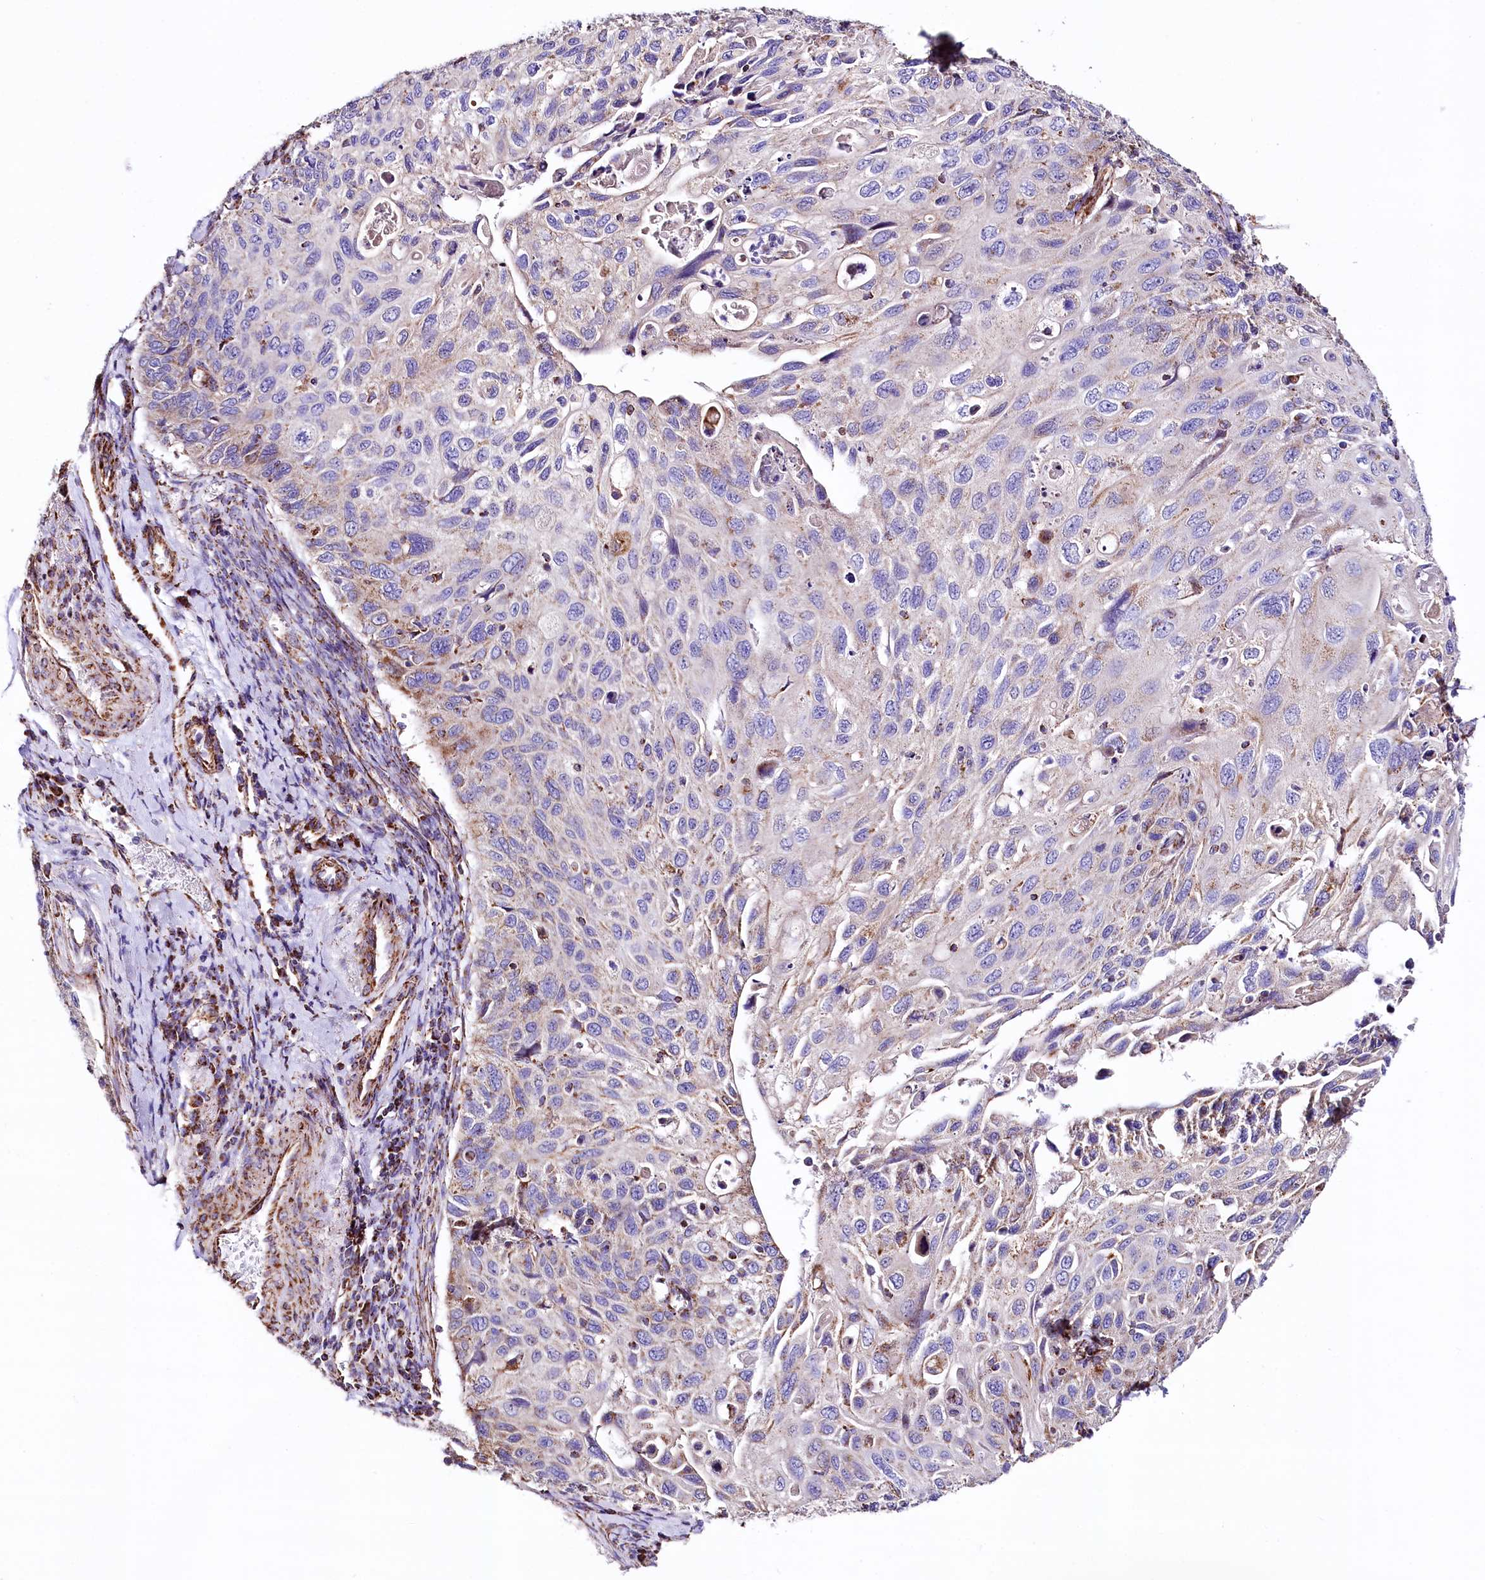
{"staining": {"intensity": "weak", "quantity": "<25%", "location": "cytoplasmic/membranous"}, "tissue": "cervical cancer", "cell_type": "Tumor cells", "image_type": "cancer", "snomed": [{"axis": "morphology", "description": "Squamous cell carcinoma, NOS"}, {"axis": "topography", "description": "Cervix"}], "caption": "The IHC image has no significant positivity in tumor cells of cervical cancer tissue. (Stains: DAB (3,3'-diaminobenzidine) immunohistochemistry with hematoxylin counter stain, Microscopy: brightfield microscopy at high magnification).", "gene": "APLP2", "patient": {"sex": "female", "age": 70}}